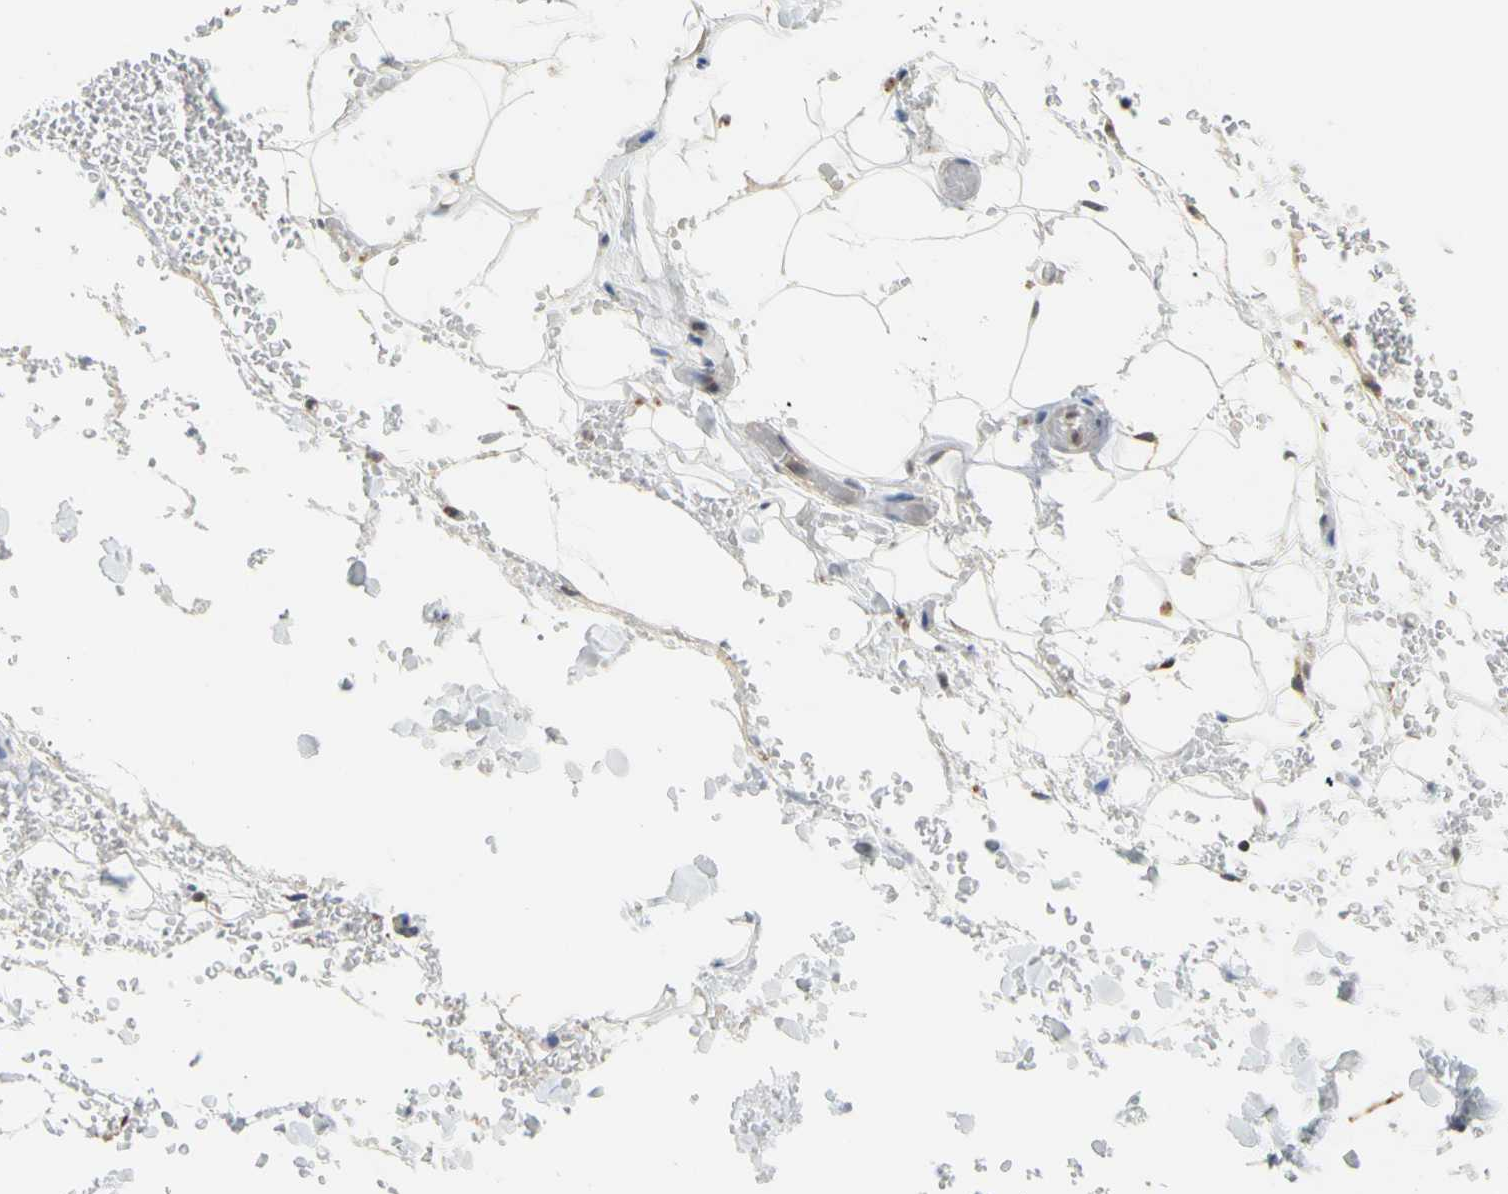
{"staining": {"intensity": "negative", "quantity": "none", "location": "none"}, "tissue": "adipose tissue", "cell_type": "Adipocytes", "image_type": "normal", "snomed": [{"axis": "morphology", "description": "Normal tissue, NOS"}, {"axis": "morphology", "description": "Inflammation, NOS"}, {"axis": "topography", "description": "Breast"}], "caption": "IHC image of unremarkable adipose tissue: adipose tissue stained with DAB (3,3'-diaminobenzidine) demonstrates no significant protein staining in adipocytes.", "gene": "SFXN3", "patient": {"sex": "female", "age": 65}}